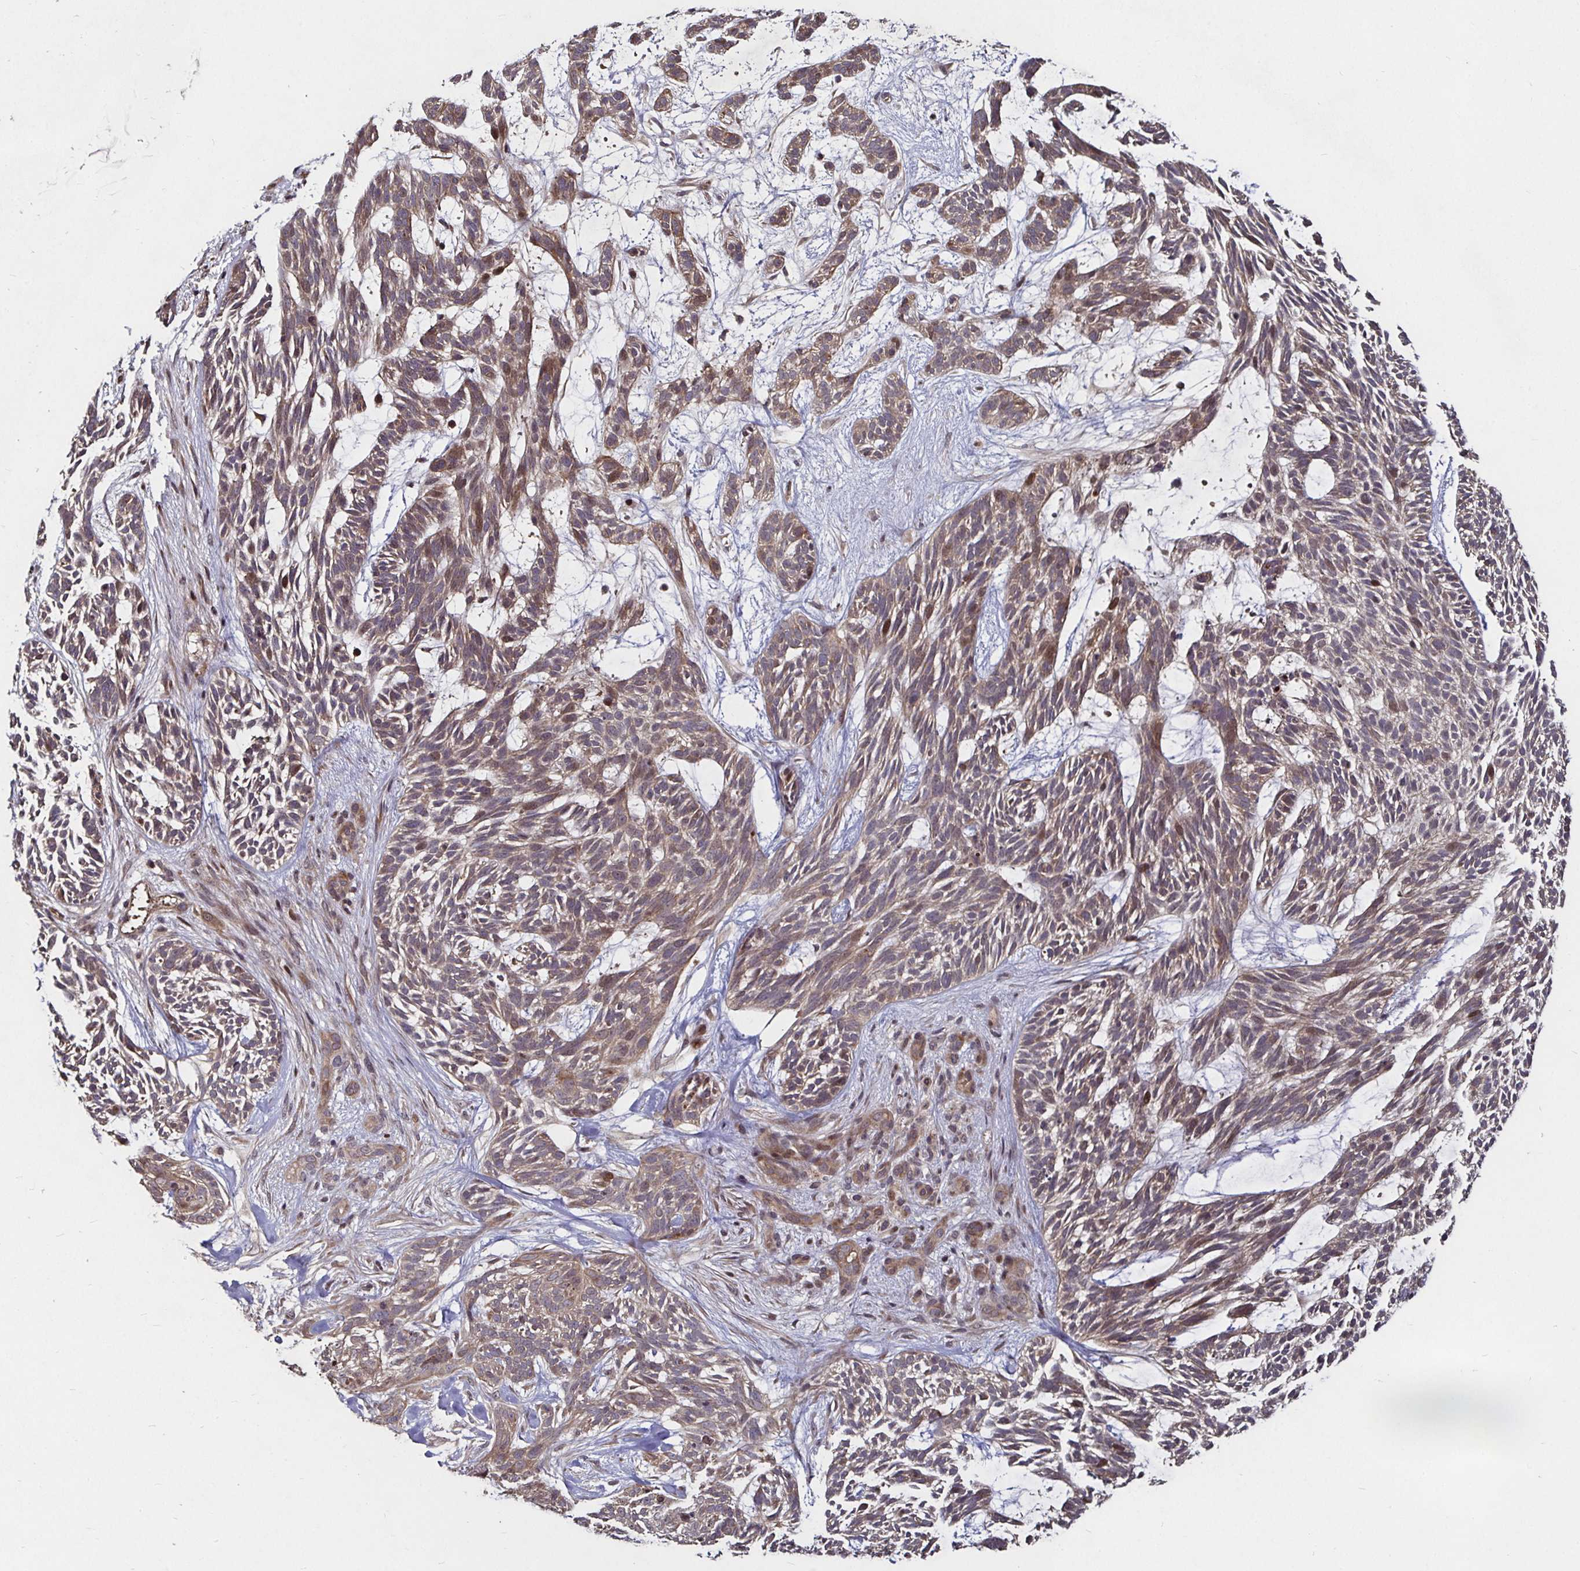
{"staining": {"intensity": "weak", "quantity": ">75%", "location": "cytoplasmic/membranous"}, "tissue": "skin cancer", "cell_type": "Tumor cells", "image_type": "cancer", "snomed": [{"axis": "morphology", "description": "Basal cell carcinoma"}, {"axis": "topography", "description": "Skin"}, {"axis": "topography", "description": "Skin, foot"}], "caption": "This is a photomicrograph of IHC staining of skin cancer, which shows weak staining in the cytoplasmic/membranous of tumor cells.", "gene": "SMYD3", "patient": {"sex": "female", "age": 77}}